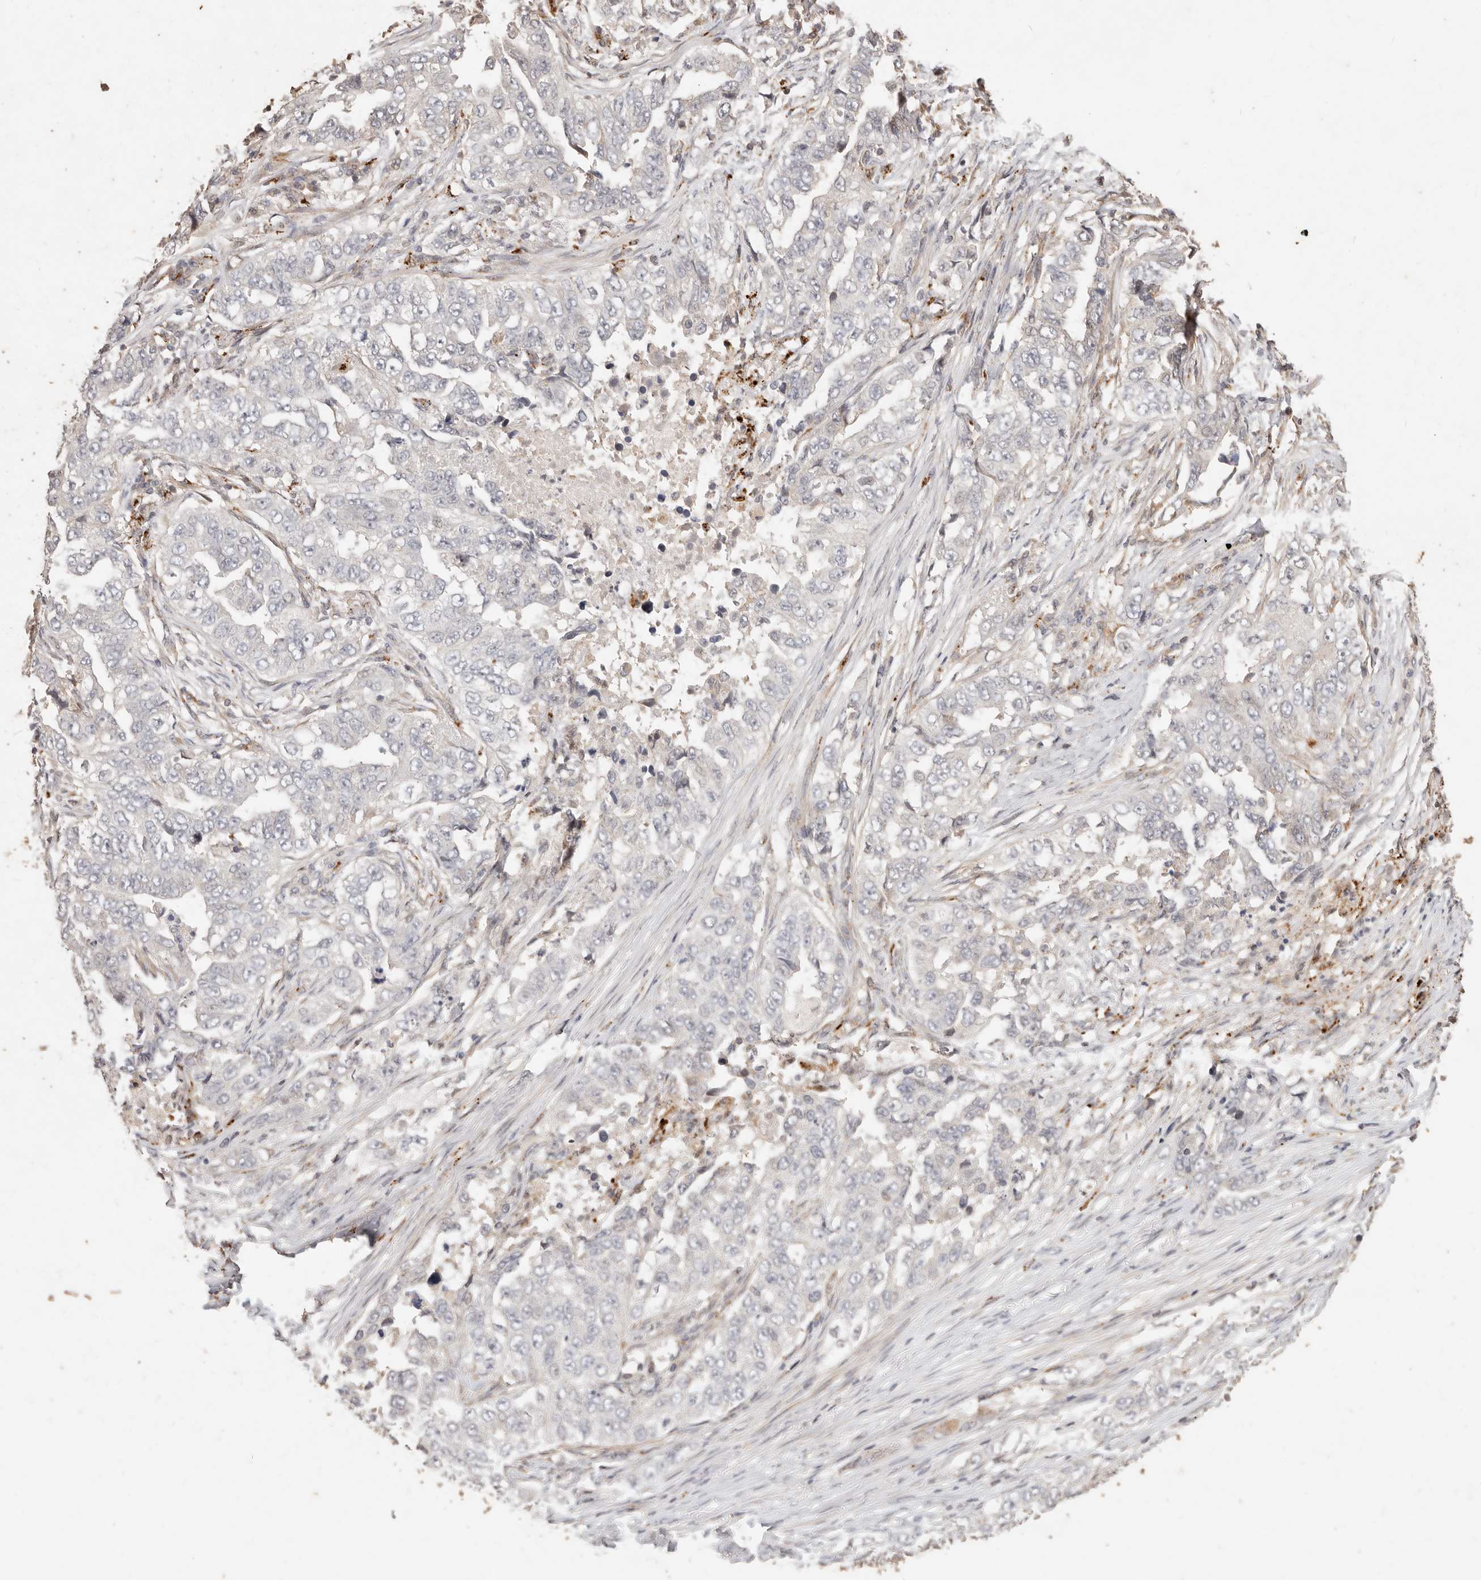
{"staining": {"intensity": "negative", "quantity": "none", "location": "none"}, "tissue": "lung cancer", "cell_type": "Tumor cells", "image_type": "cancer", "snomed": [{"axis": "morphology", "description": "Adenocarcinoma, NOS"}, {"axis": "topography", "description": "Lung"}], "caption": "Tumor cells show no significant expression in lung adenocarcinoma.", "gene": "KIF9", "patient": {"sex": "female", "age": 51}}